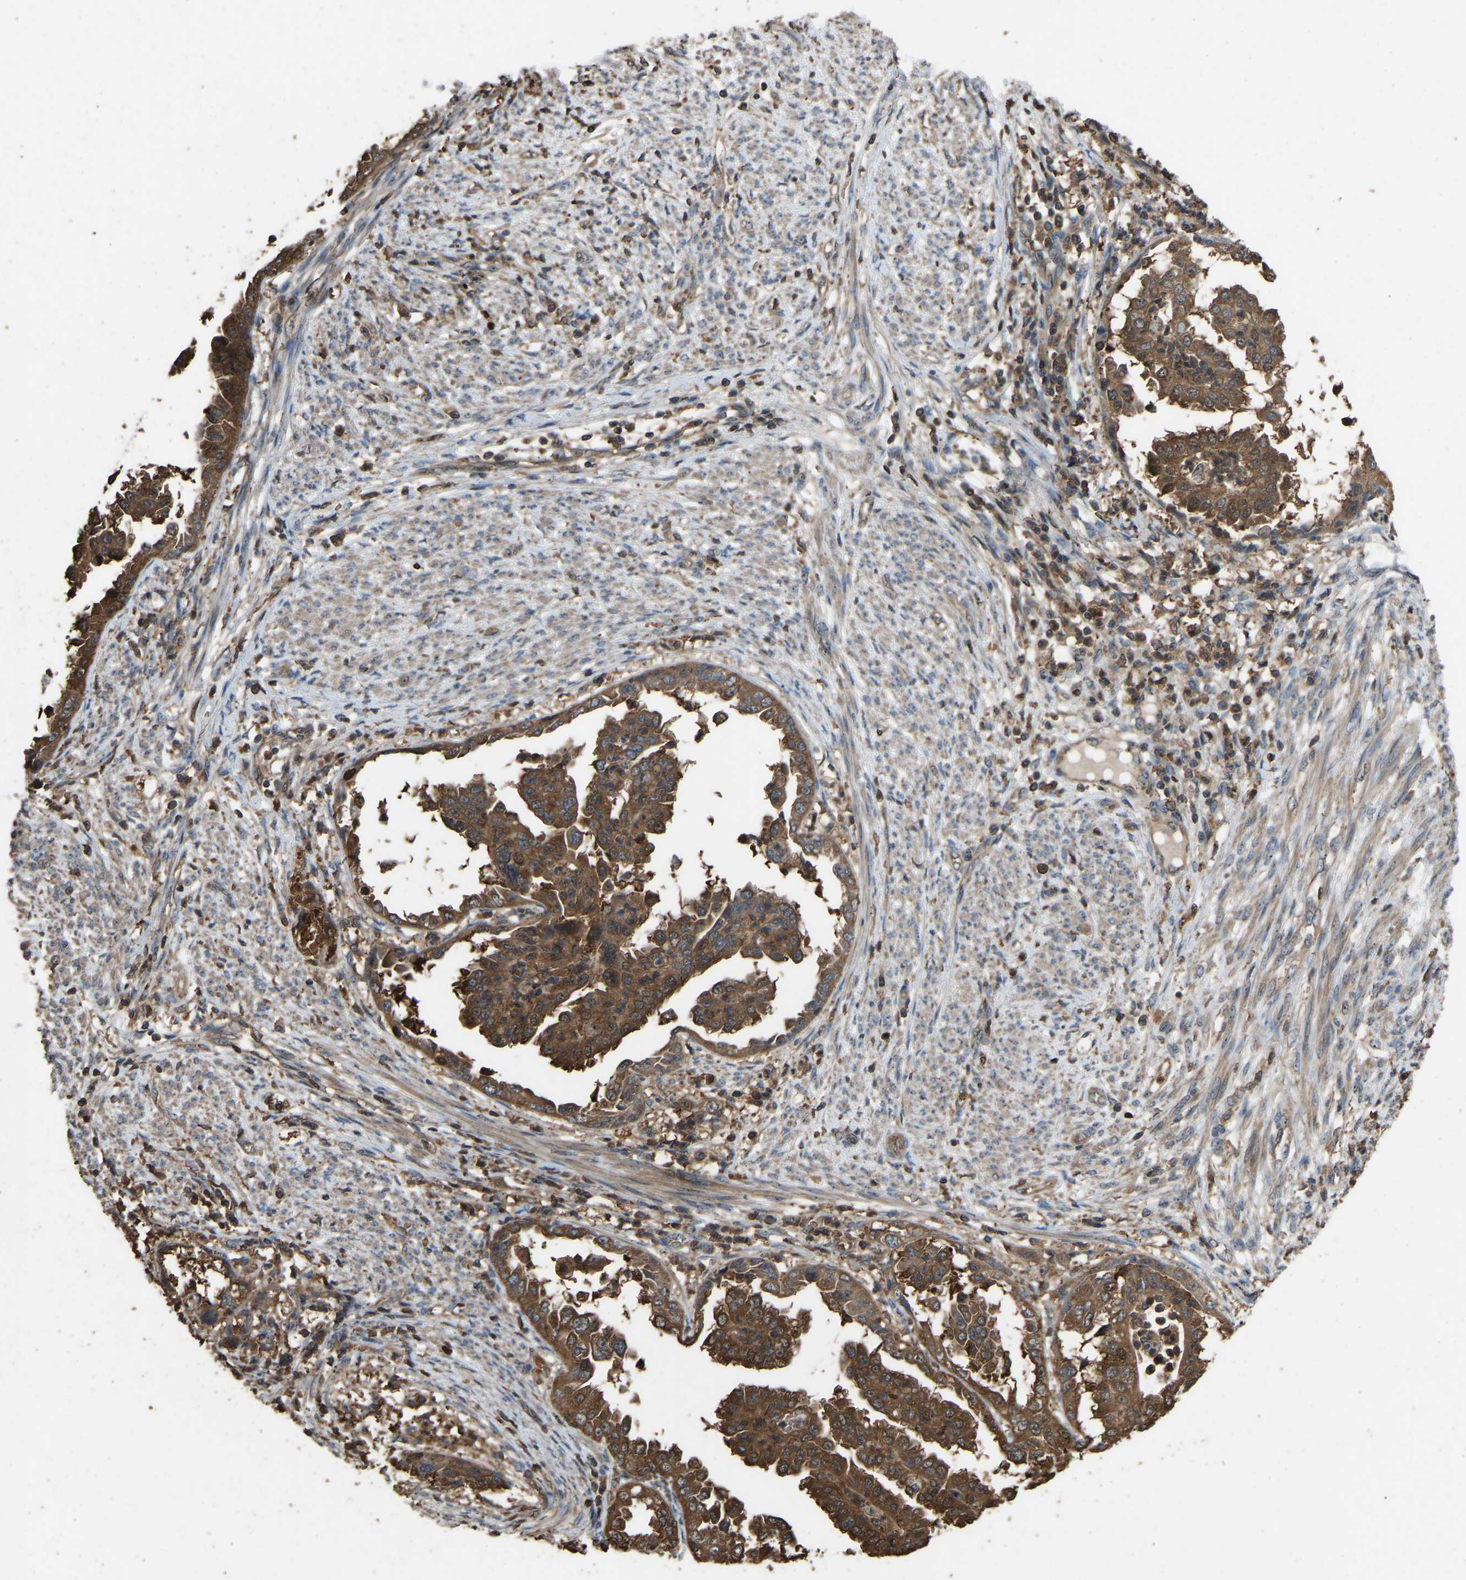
{"staining": {"intensity": "moderate", "quantity": ">75%", "location": "cytoplasmic/membranous"}, "tissue": "endometrial cancer", "cell_type": "Tumor cells", "image_type": "cancer", "snomed": [{"axis": "morphology", "description": "Adenocarcinoma, NOS"}, {"axis": "topography", "description": "Endometrium"}], "caption": "Immunohistochemical staining of endometrial adenocarcinoma demonstrates medium levels of moderate cytoplasmic/membranous positivity in about >75% of tumor cells.", "gene": "FHIT", "patient": {"sex": "female", "age": 85}}